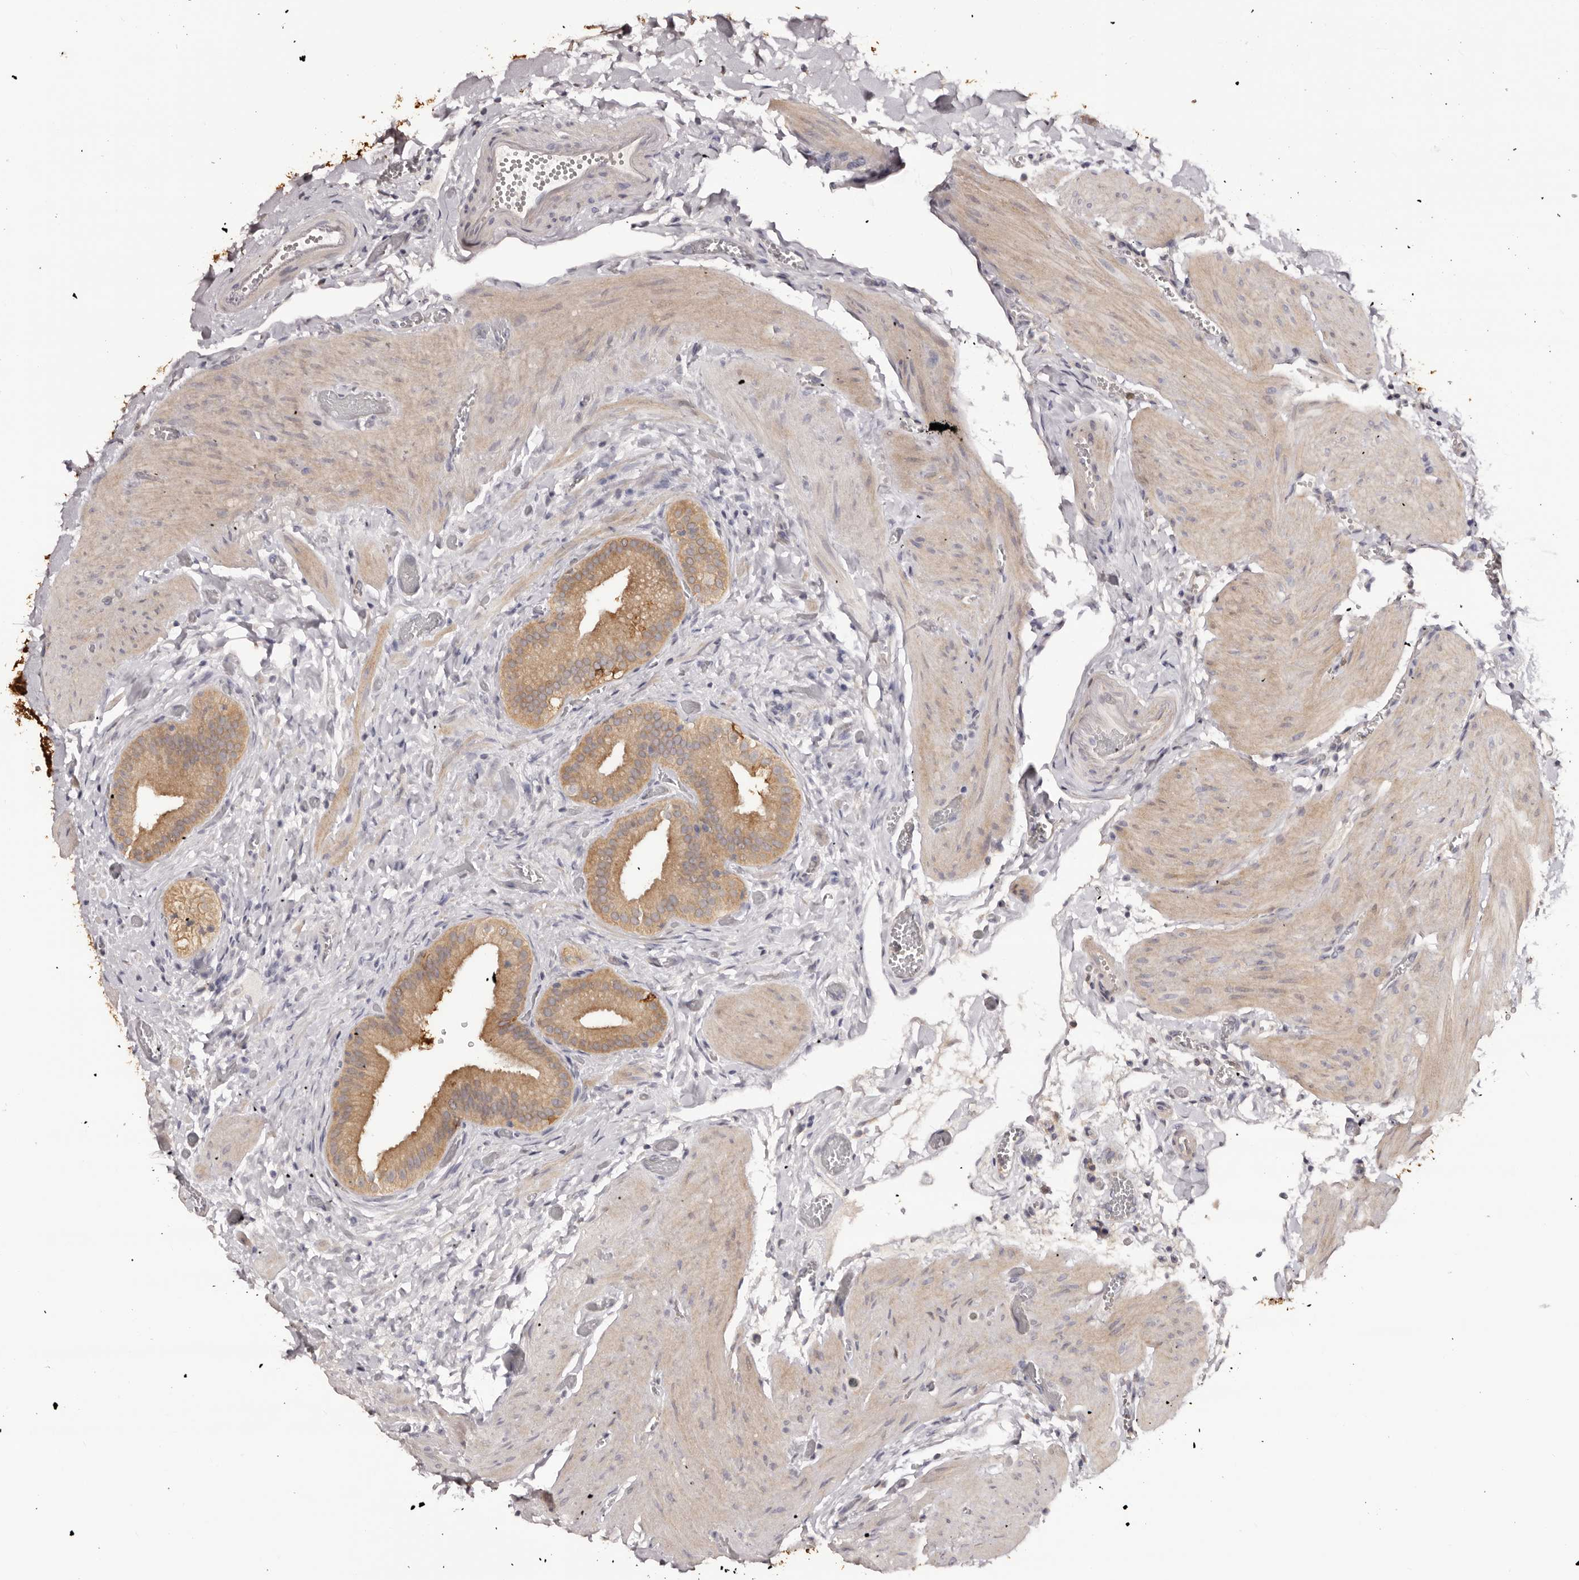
{"staining": {"intensity": "moderate", "quantity": ">75%", "location": "cytoplasmic/membranous"}, "tissue": "gallbladder", "cell_type": "Glandular cells", "image_type": "normal", "snomed": [{"axis": "morphology", "description": "Normal tissue, NOS"}, {"axis": "topography", "description": "Gallbladder"}], "caption": "Approximately >75% of glandular cells in unremarkable gallbladder demonstrate moderate cytoplasmic/membranous protein positivity as visualized by brown immunohistochemical staining.", "gene": "KCNJ8", "patient": {"sex": "female", "age": 64}}